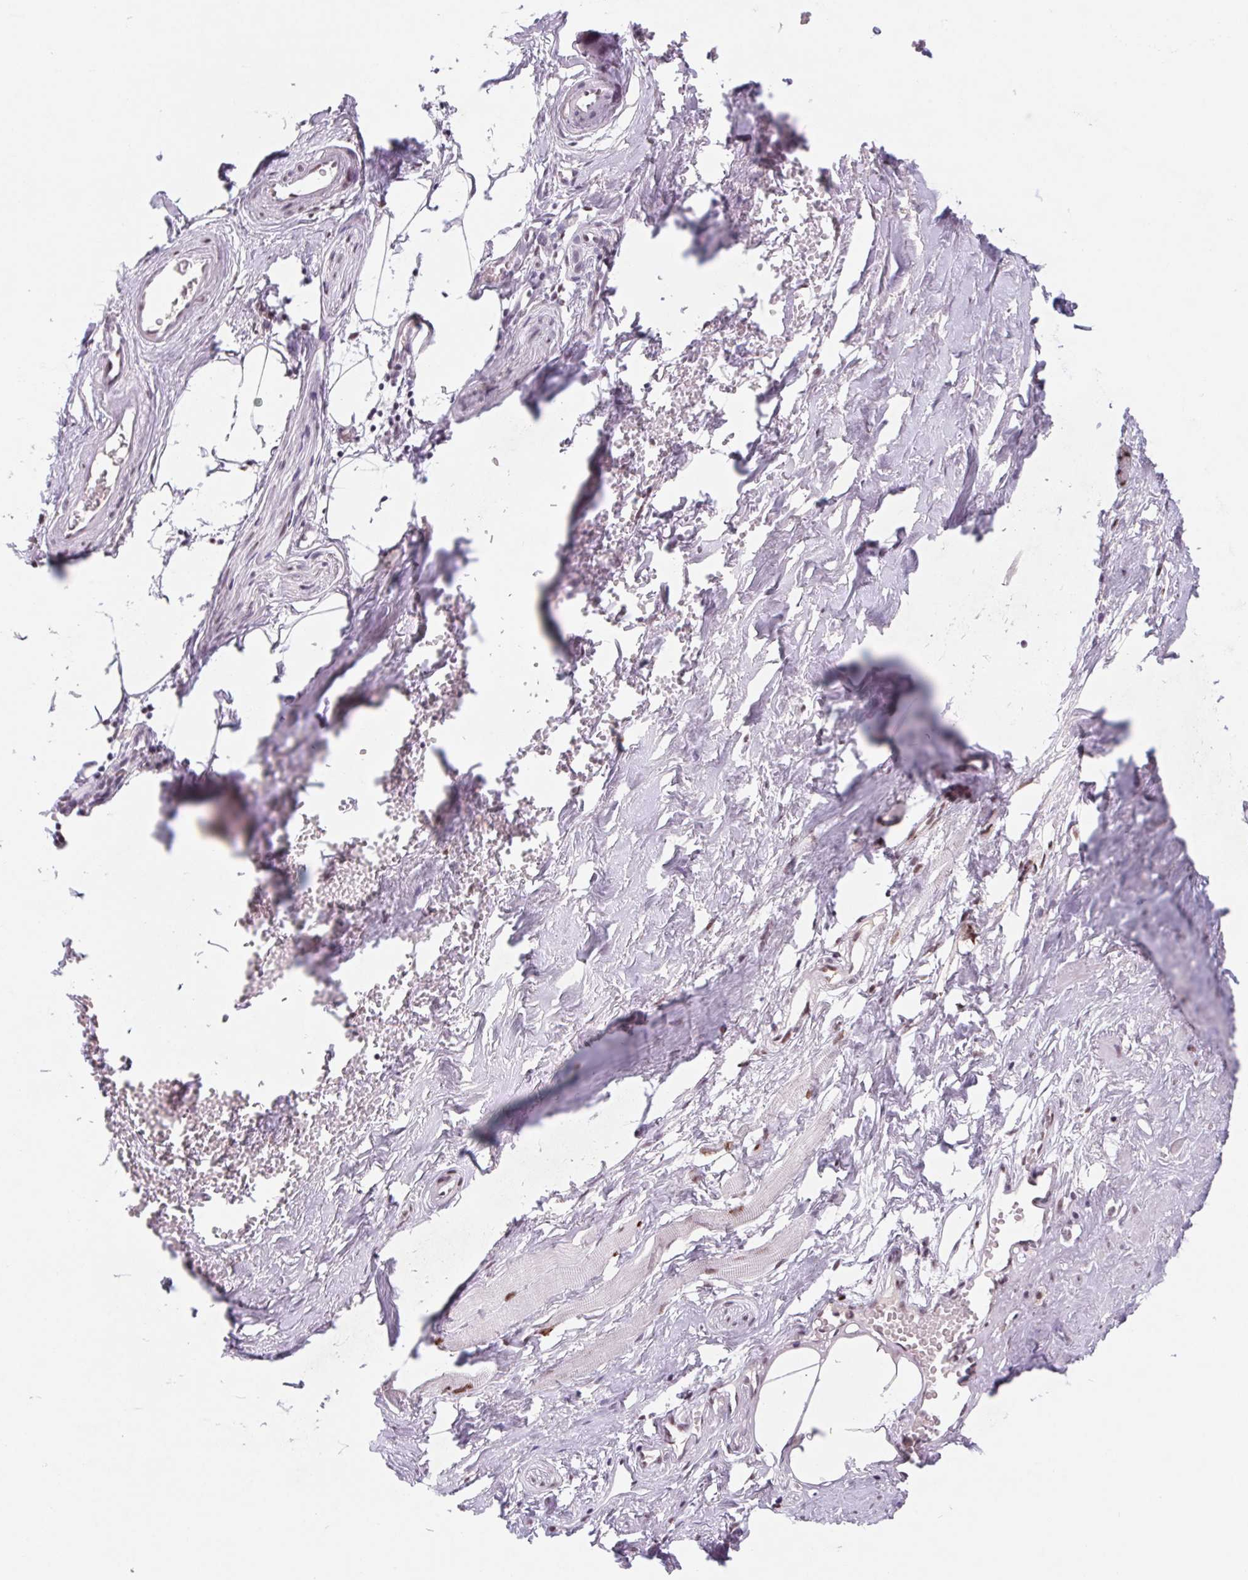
{"staining": {"intensity": "negative", "quantity": "none", "location": "none"}, "tissue": "adipose tissue", "cell_type": "Adipocytes", "image_type": "normal", "snomed": [{"axis": "morphology", "description": "Normal tissue, NOS"}, {"axis": "topography", "description": "Prostate"}, {"axis": "topography", "description": "Peripheral nerve tissue"}], "caption": "Immunohistochemistry photomicrograph of benign adipose tissue: adipose tissue stained with DAB (3,3'-diaminobenzidine) displays no significant protein staining in adipocytes. (Stains: DAB (3,3'-diaminobenzidine) immunohistochemistry (IHC) with hematoxylin counter stain, Microscopy: brightfield microscopy at high magnification).", "gene": "DPPA5", "patient": {"sex": "male", "age": 55}}